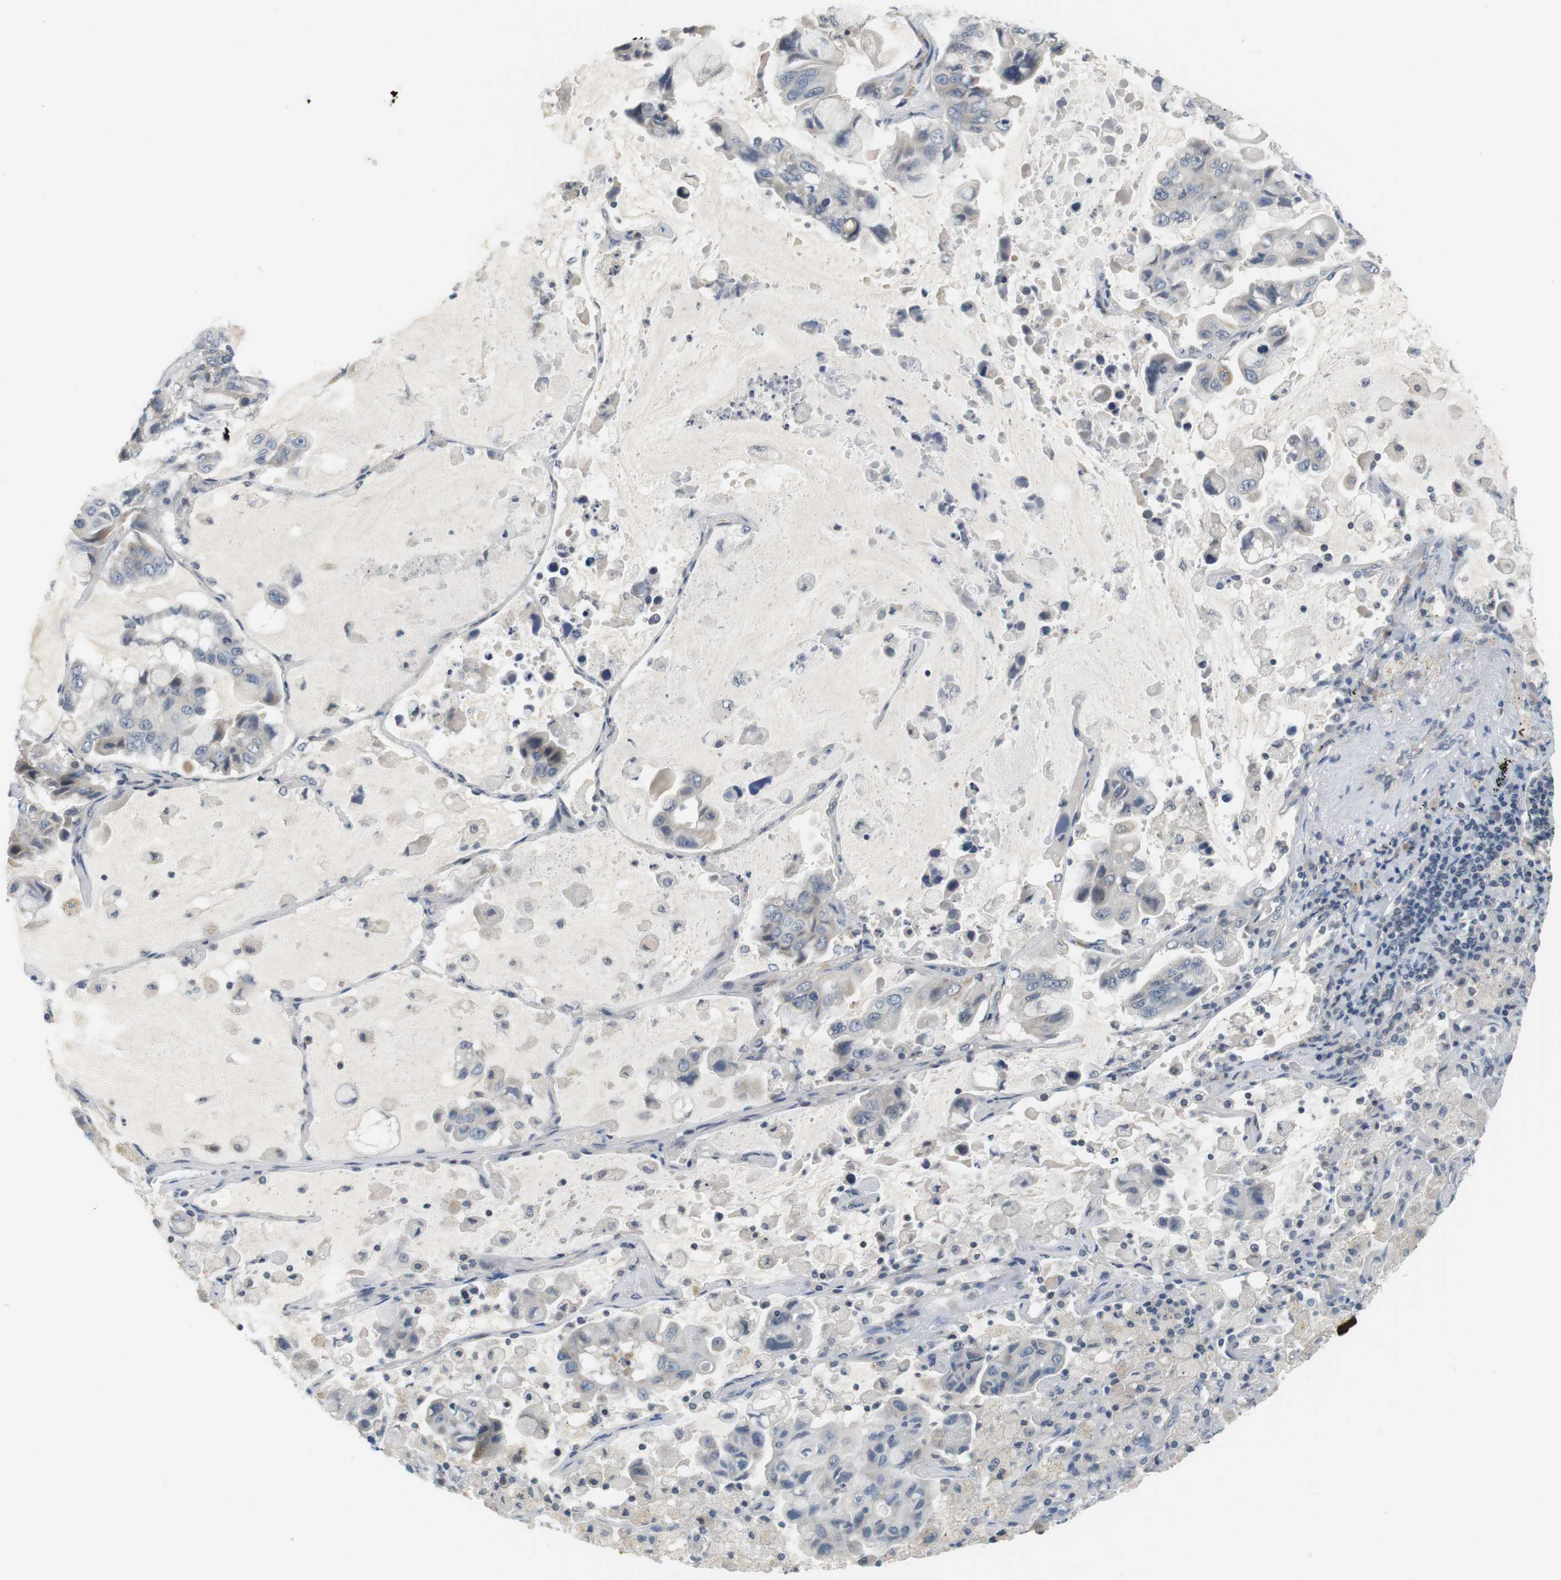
{"staining": {"intensity": "negative", "quantity": "none", "location": "none"}, "tissue": "lung cancer", "cell_type": "Tumor cells", "image_type": "cancer", "snomed": [{"axis": "morphology", "description": "Adenocarcinoma, NOS"}, {"axis": "topography", "description": "Lung"}], "caption": "IHC photomicrograph of neoplastic tissue: lung cancer stained with DAB (3,3'-diaminobenzidine) exhibits no significant protein expression in tumor cells.", "gene": "WNT7A", "patient": {"sex": "male", "age": 64}}